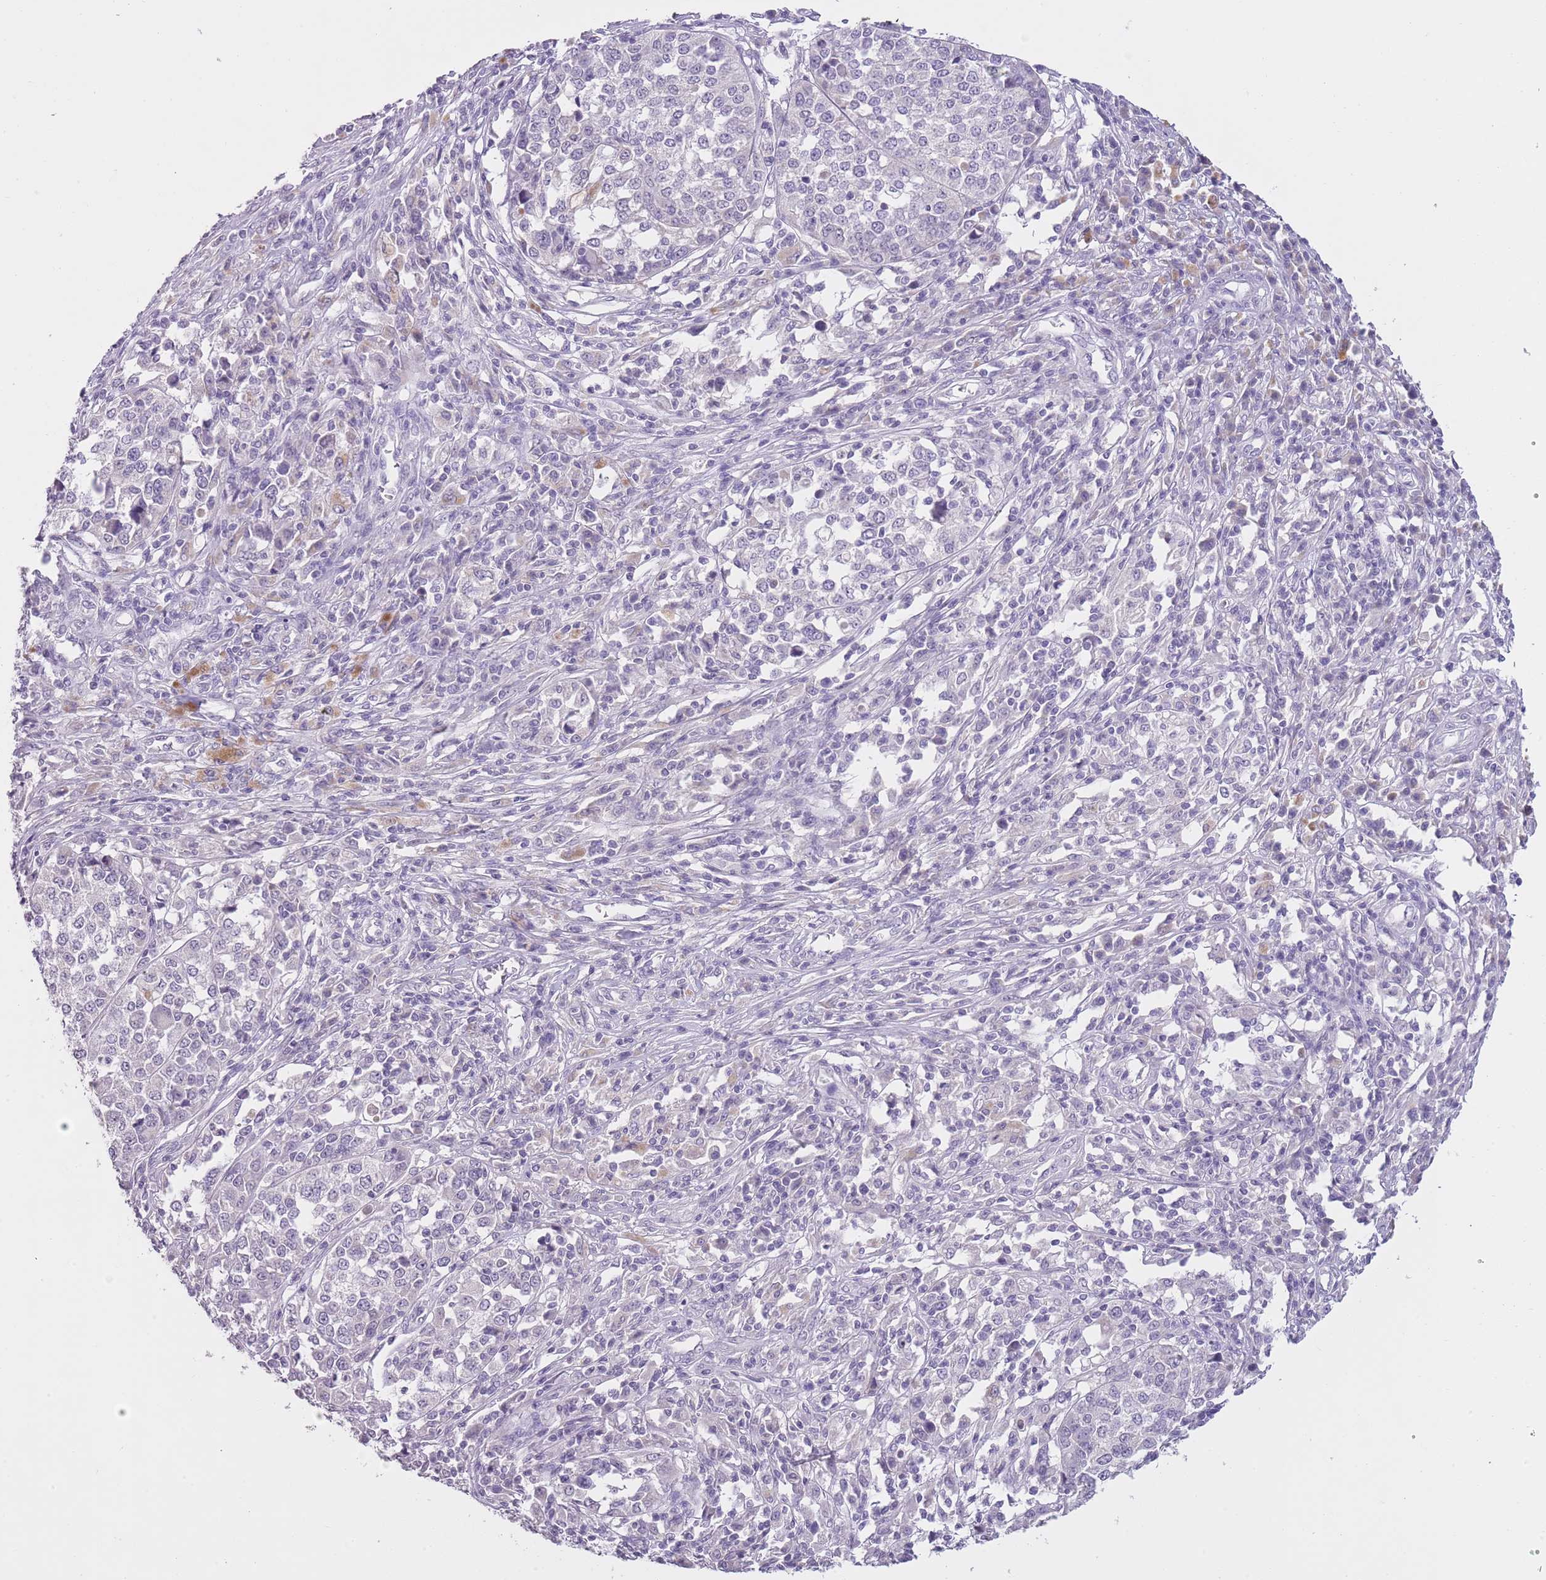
{"staining": {"intensity": "negative", "quantity": "none", "location": "none"}, "tissue": "melanoma", "cell_type": "Tumor cells", "image_type": "cancer", "snomed": [{"axis": "morphology", "description": "Malignant melanoma, Metastatic site"}, {"axis": "topography", "description": "Lymph node"}], "caption": "High magnification brightfield microscopy of melanoma stained with DAB (3,3'-diaminobenzidine) (brown) and counterstained with hematoxylin (blue): tumor cells show no significant expression.", "gene": "SLC35E3", "patient": {"sex": "male", "age": 44}}